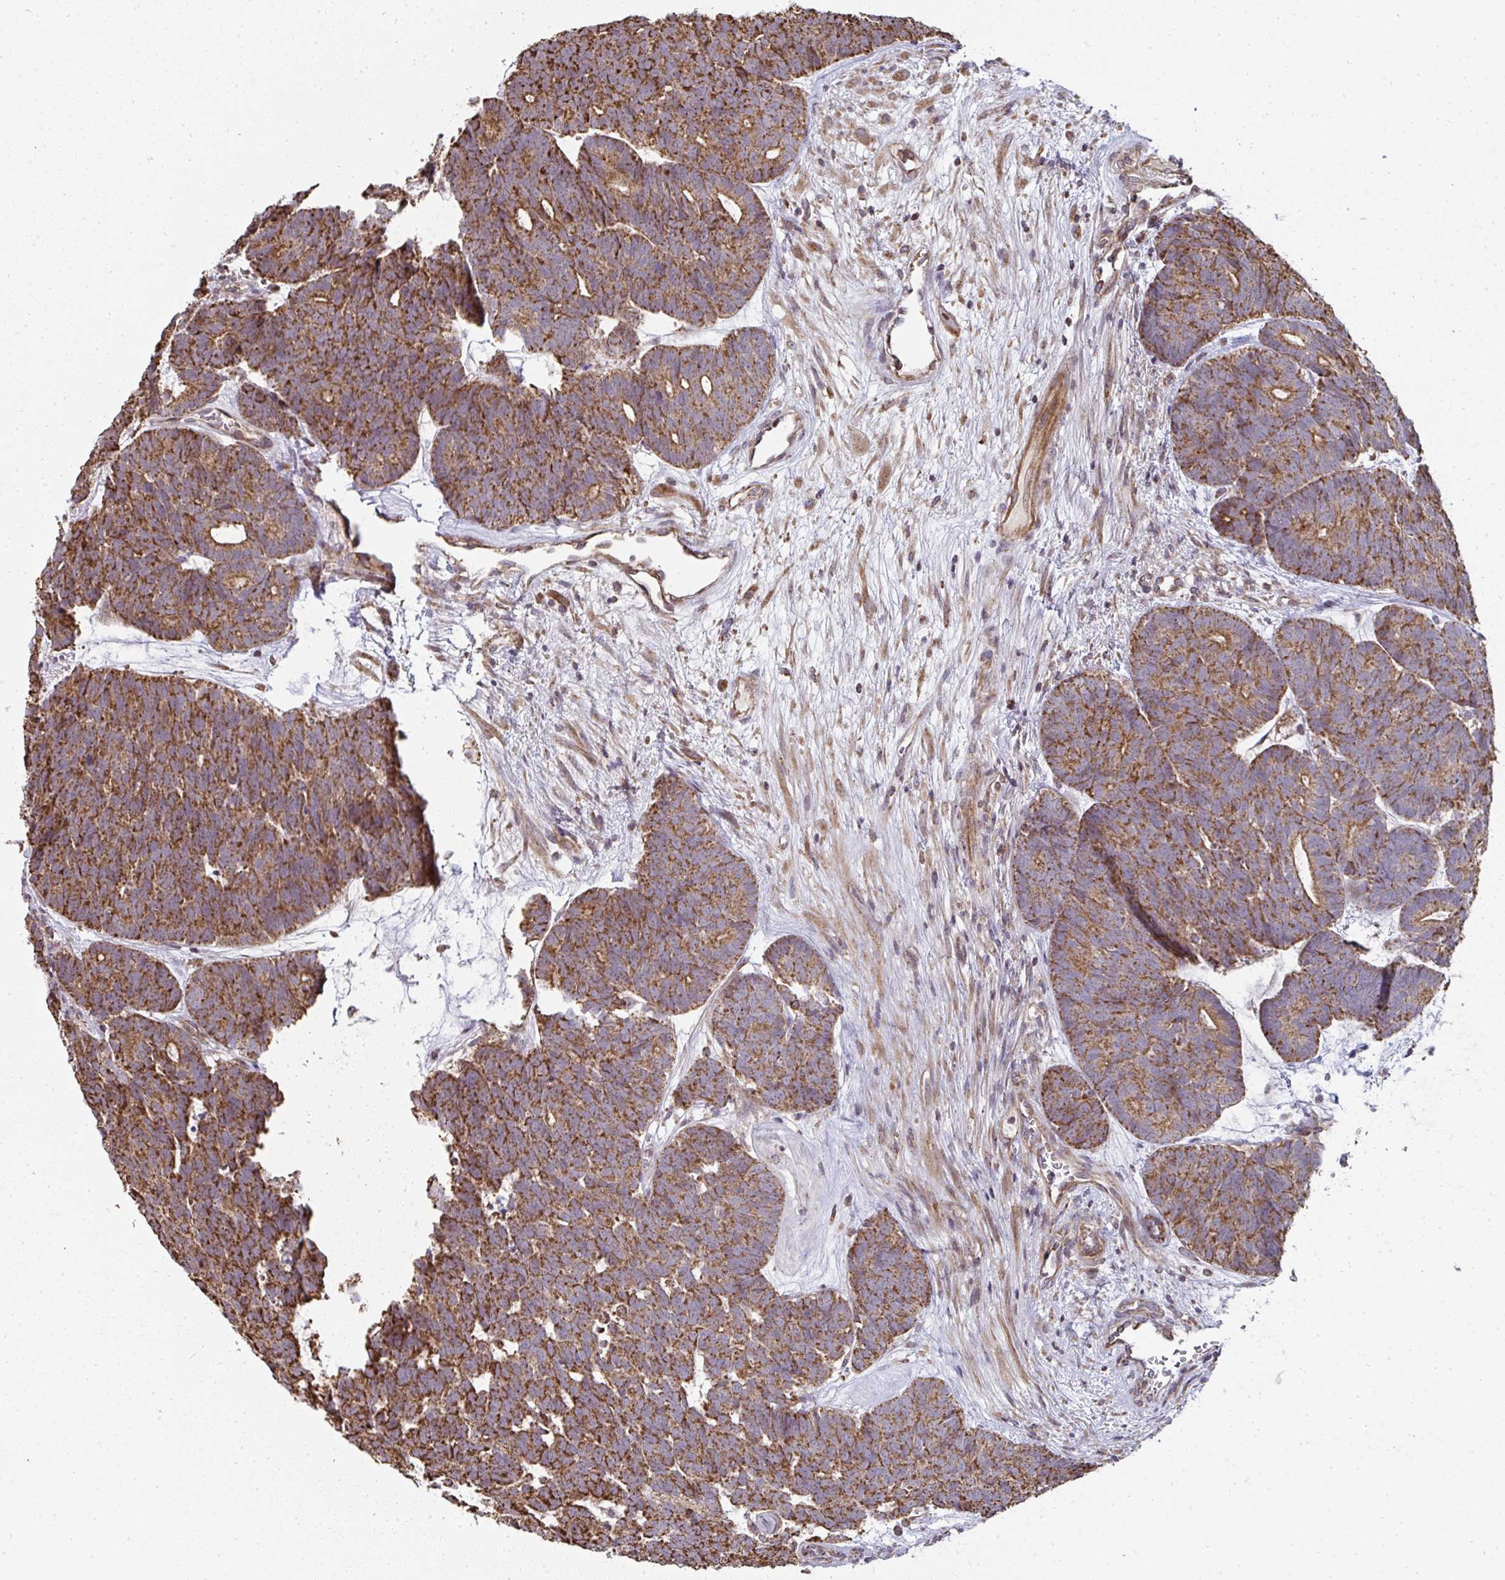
{"staining": {"intensity": "moderate", "quantity": ">75%", "location": "cytoplasmic/membranous"}, "tissue": "head and neck cancer", "cell_type": "Tumor cells", "image_type": "cancer", "snomed": [{"axis": "morphology", "description": "Adenocarcinoma, NOS"}, {"axis": "topography", "description": "Head-Neck"}], "caption": "IHC histopathology image of human head and neck cancer (adenocarcinoma) stained for a protein (brown), which exhibits medium levels of moderate cytoplasmic/membranous staining in approximately >75% of tumor cells.", "gene": "AGTPBP1", "patient": {"sex": "female", "age": 81}}